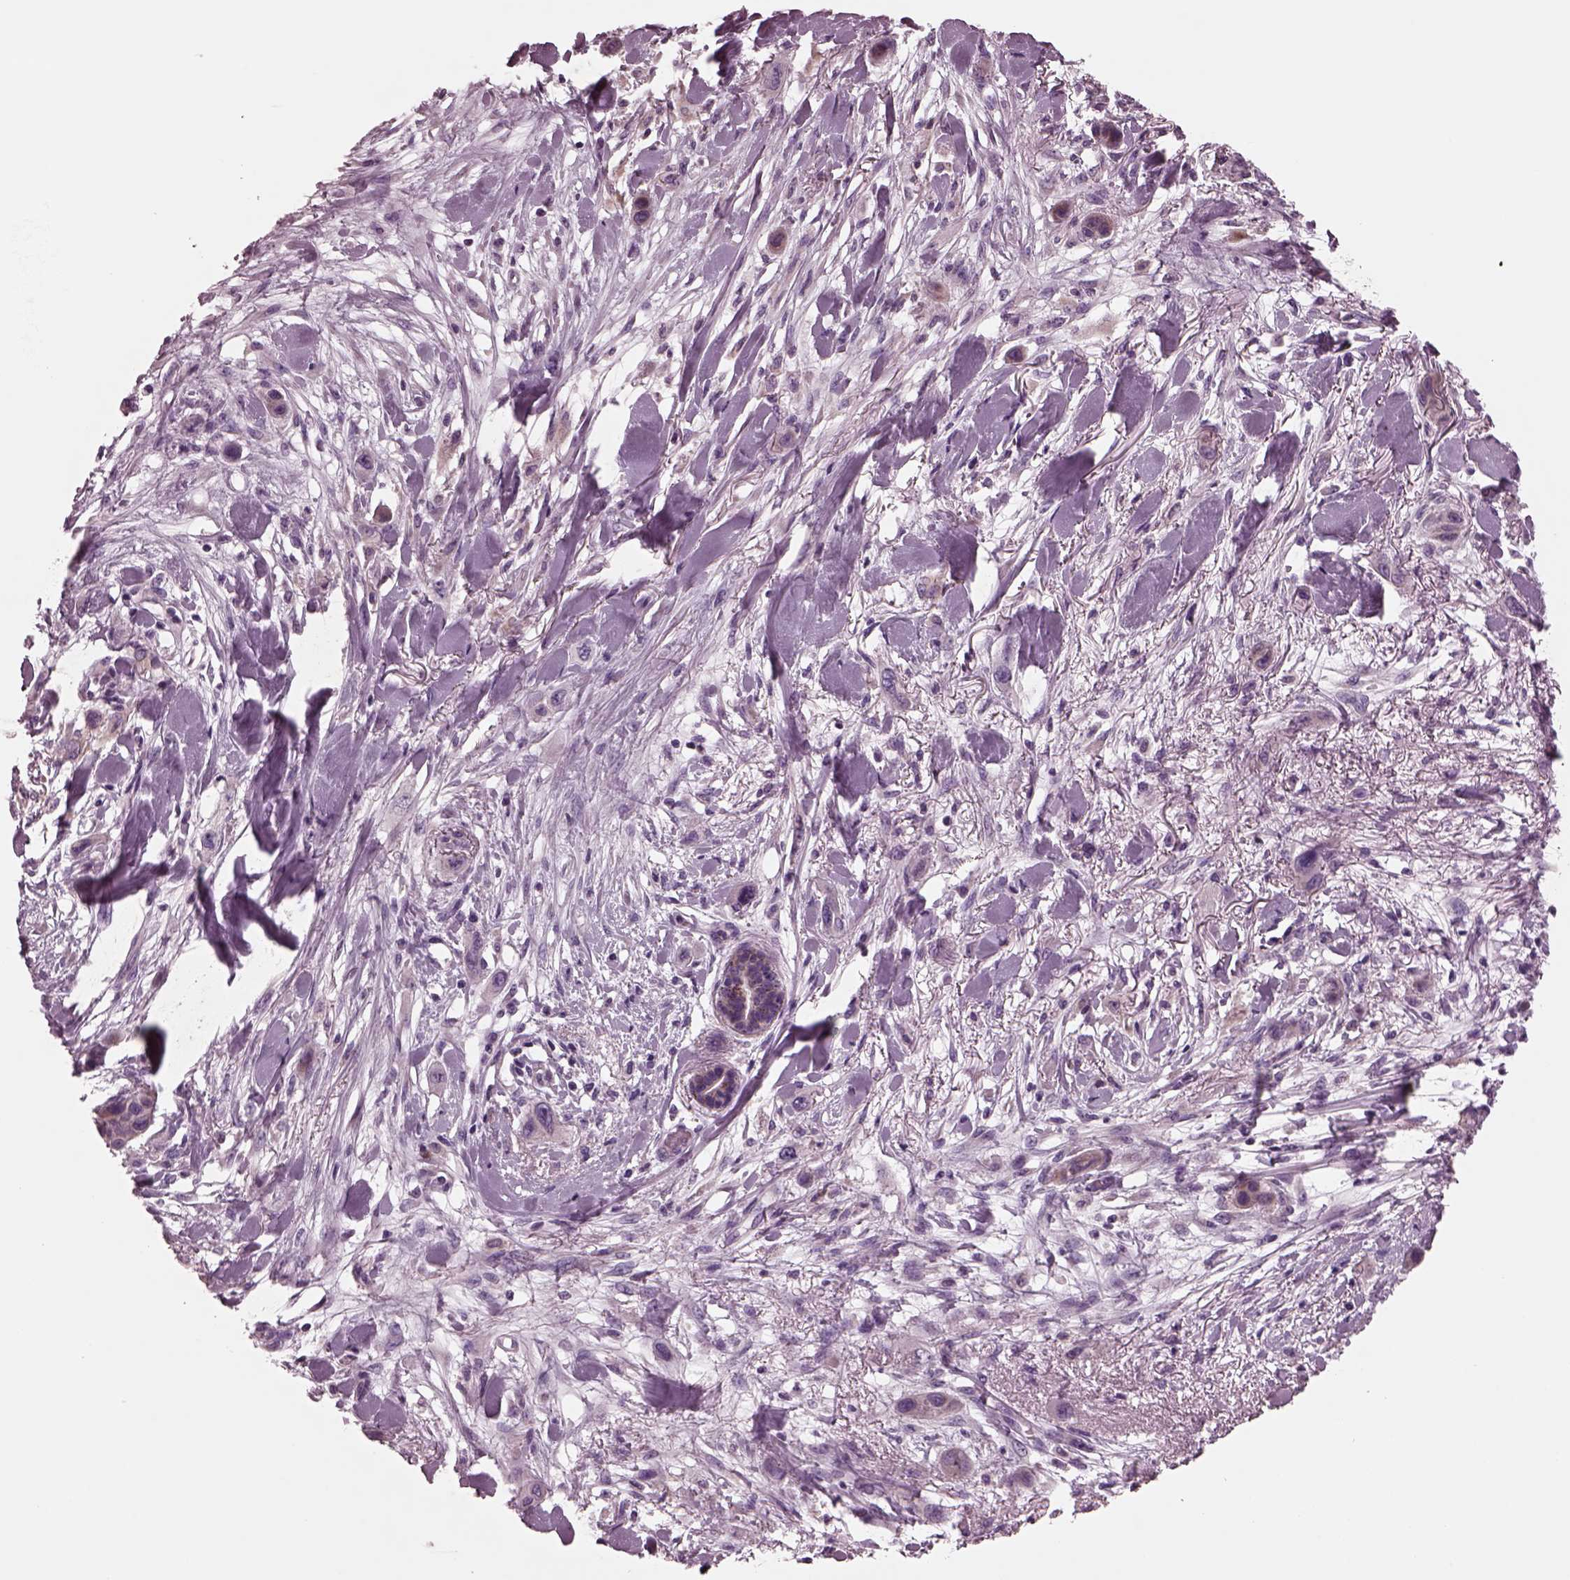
{"staining": {"intensity": "weak", "quantity": "25%-75%", "location": "cytoplasmic/membranous"}, "tissue": "skin cancer", "cell_type": "Tumor cells", "image_type": "cancer", "snomed": [{"axis": "morphology", "description": "Squamous cell carcinoma, NOS"}, {"axis": "topography", "description": "Skin"}], "caption": "A high-resolution photomicrograph shows immunohistochemistry (IHC) staining of skin cancer (squamous cell carcinoma), which exhibits weak cytoplasmic/membranous positivity in about 25%-75% of tumor cells.", "gene": "AP4M1", "patient": {"sex": "male", "age": 79}}